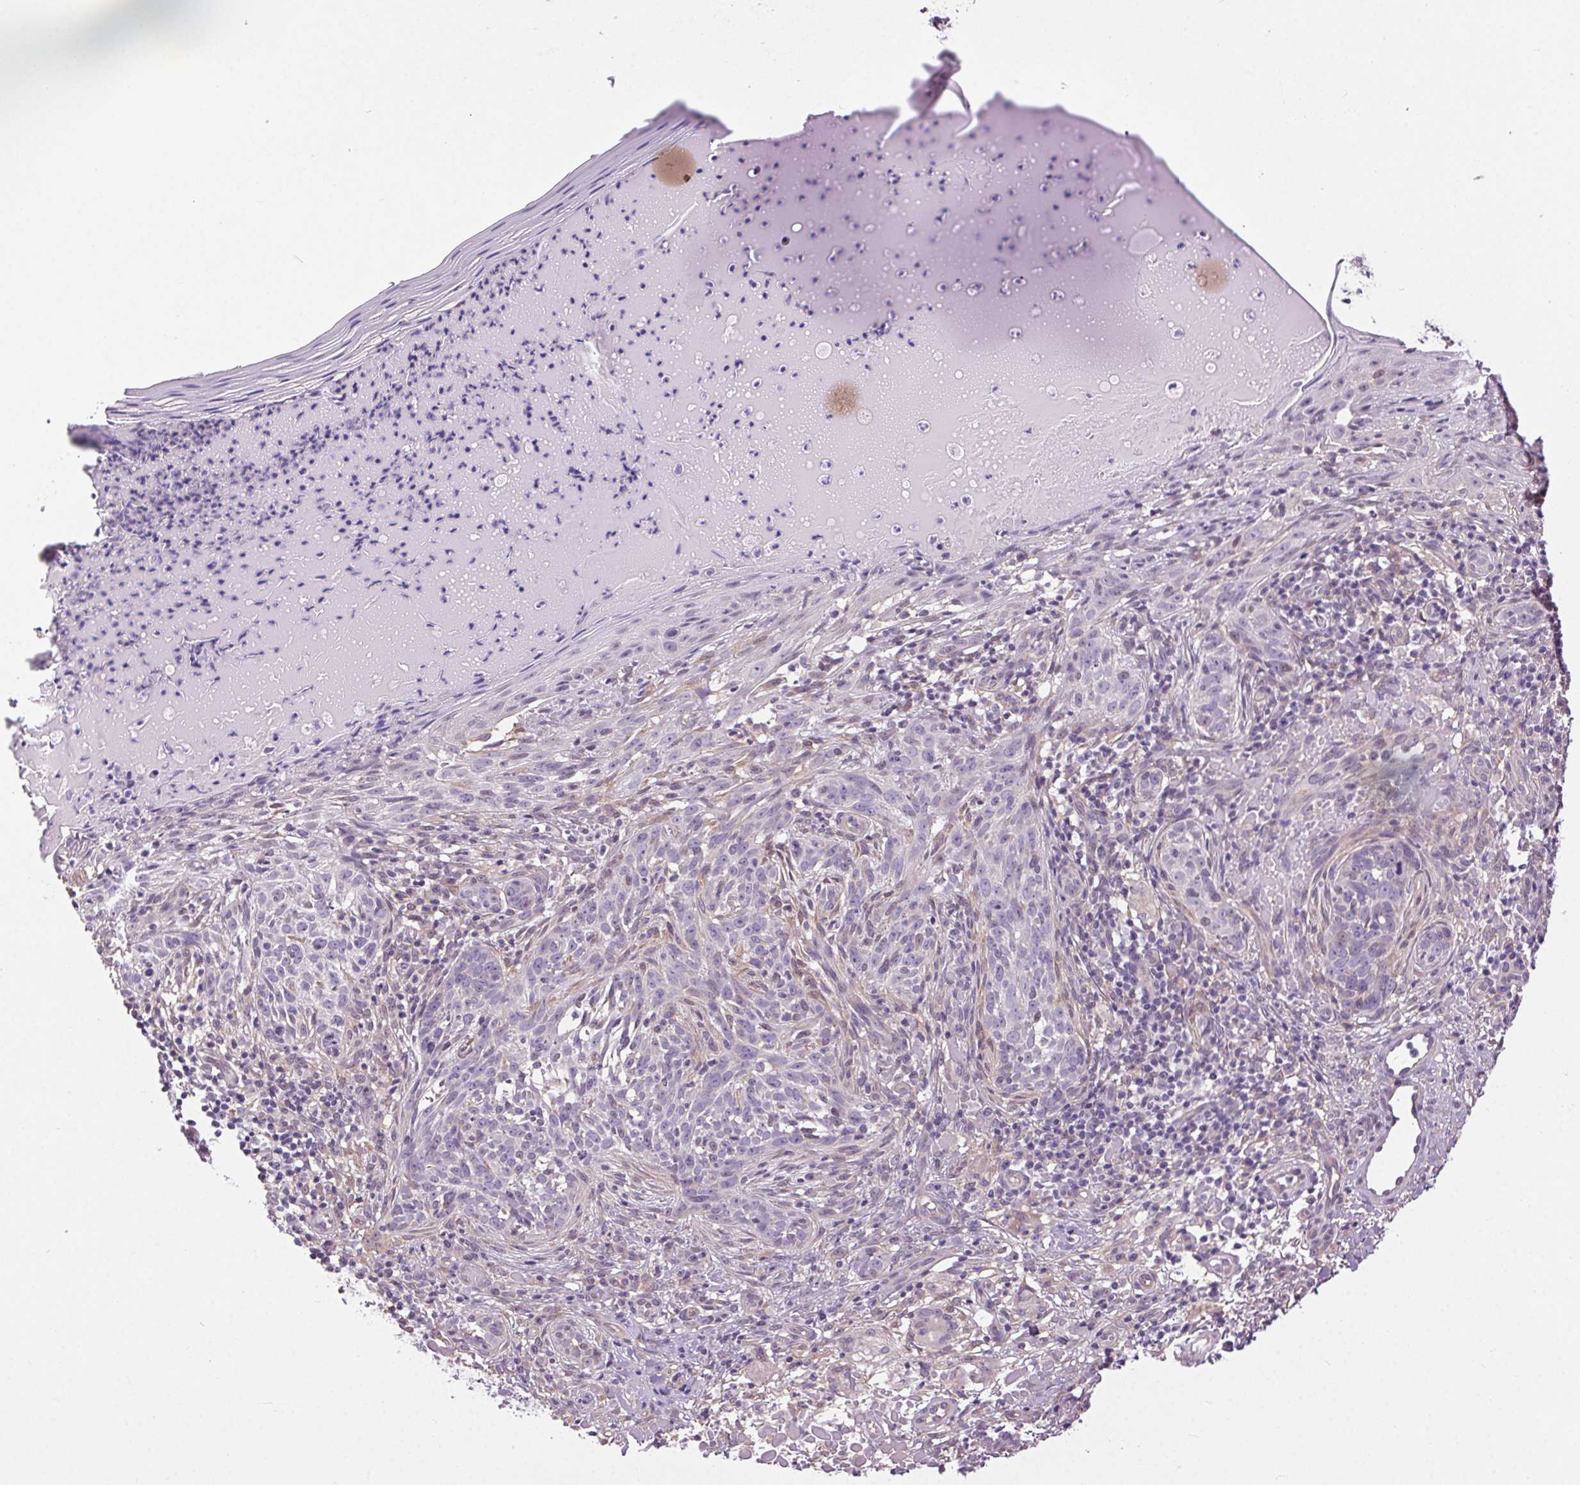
{"staining": {"intensity": "negative", "quantity": "none", "location": "none"}, "tissue": "skin cancer", "cell_type": "Tumor cells", "image_type": "cancer", "snomed": [{"axis": "morphology", "description": "Basal cell carcinoma"}, {"axis": "topography", "description": "Skin"}], "caption": "Immunohistochemical staining of human skin cancer displays no significant staining in tumor cells. The staining is performed using DAB (3,3'-diaminobenzidine) brown chromogen with nuclei counter-stained in using hematoxylin.", "gene": "SYT11", "patient": {"sex": "male", "age": 88}}